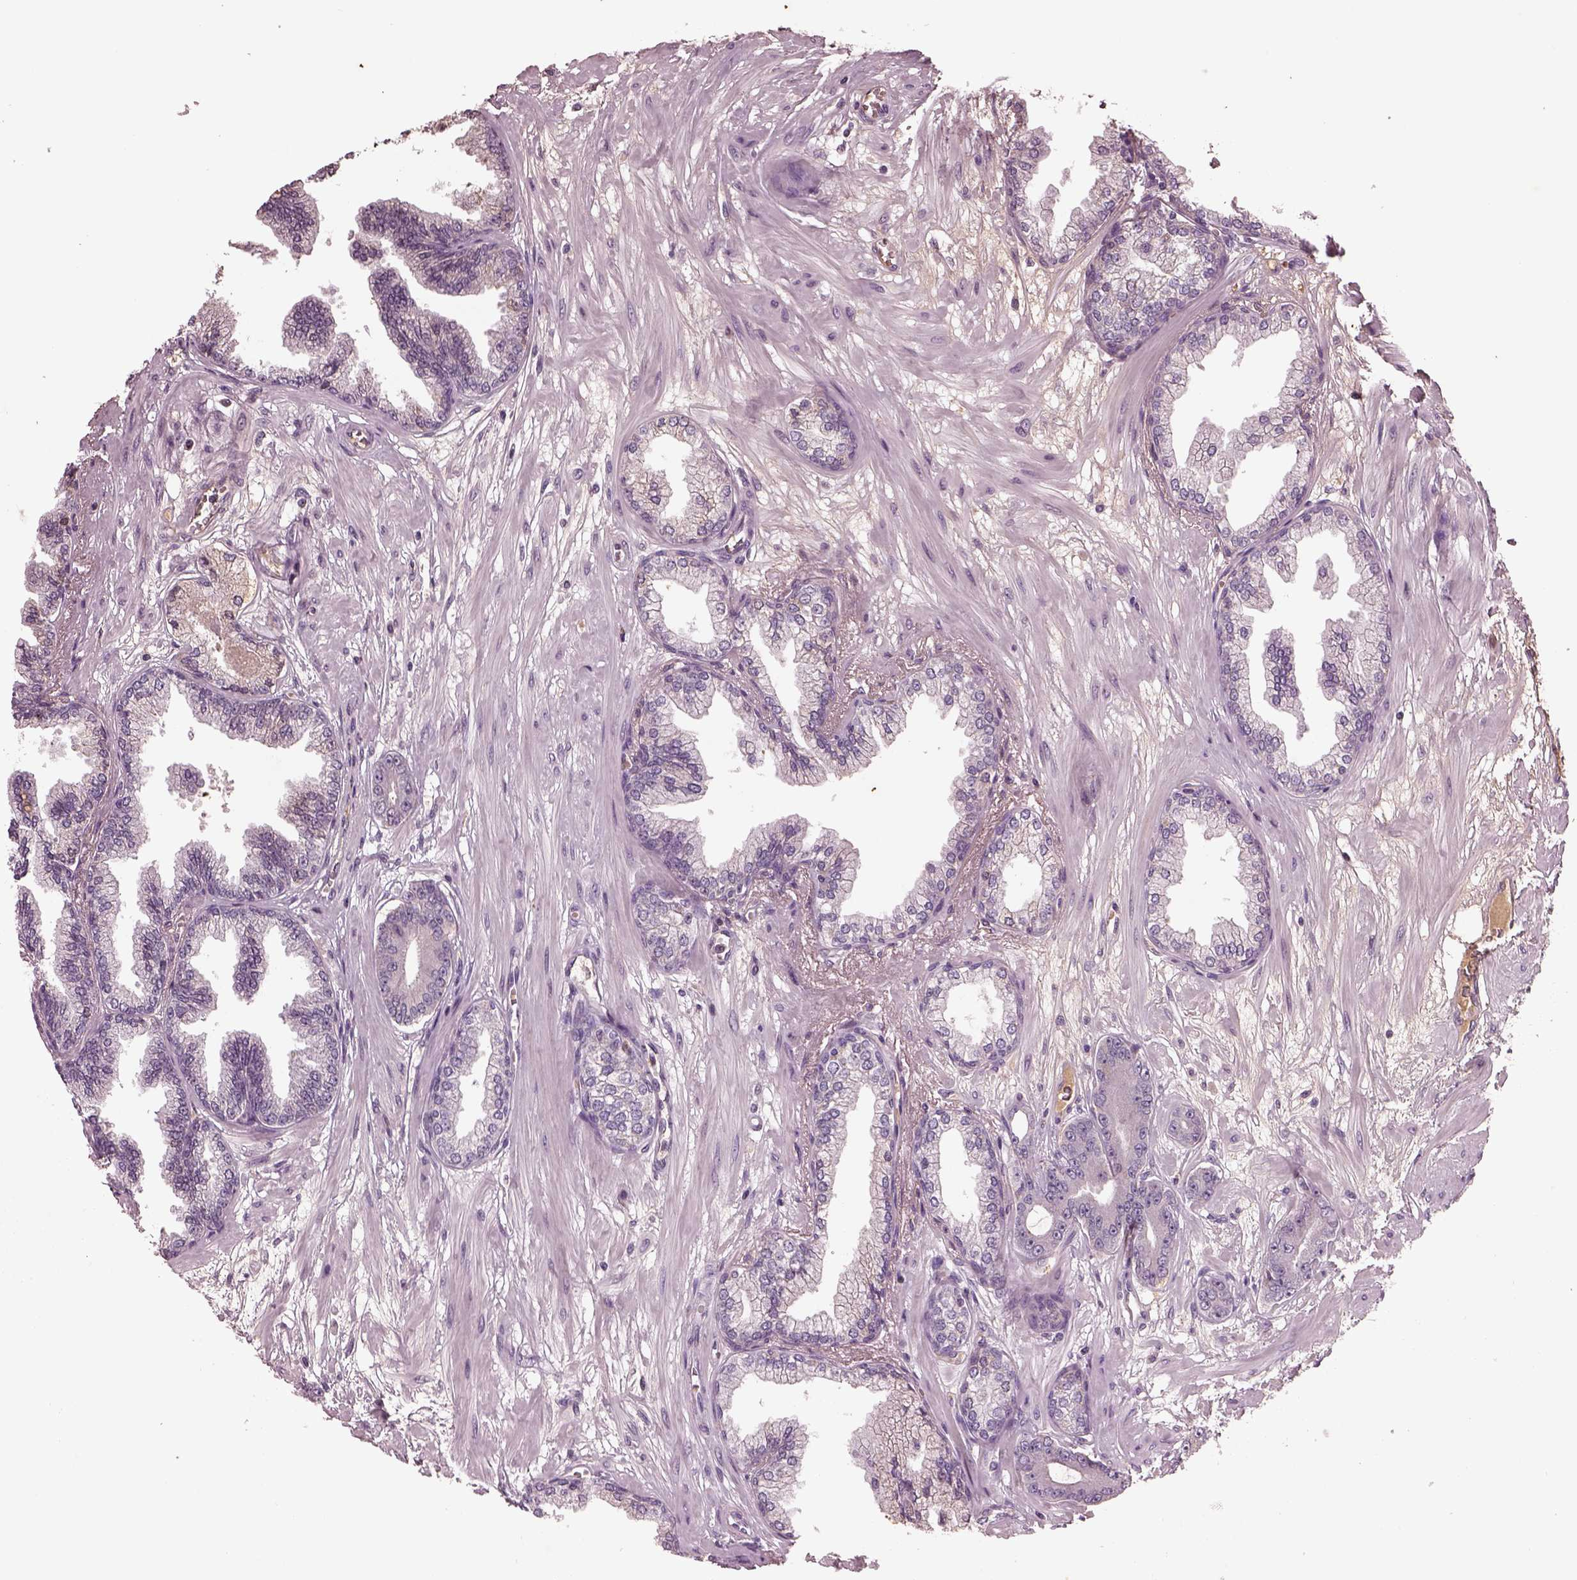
{"staining": {"intensity": "negative", "quantity": "none", "location": "none"}, "tissue": "prostate cancer", "cell_type": "Tumor cells", "image_type": "cancer", "snomed": [{"axis": "morphology", "description": "Adenocarcinoma, Low grade"}, {"axis": "topography", "description": "Prostate"}], "caption": "An image of prostate cancer (low-grade adenocarcinoma) stained for a protein exhibits no brown staining in tumor cells.", "gene": "PTX4", "patient": {"sex": "male", "age": 64}}